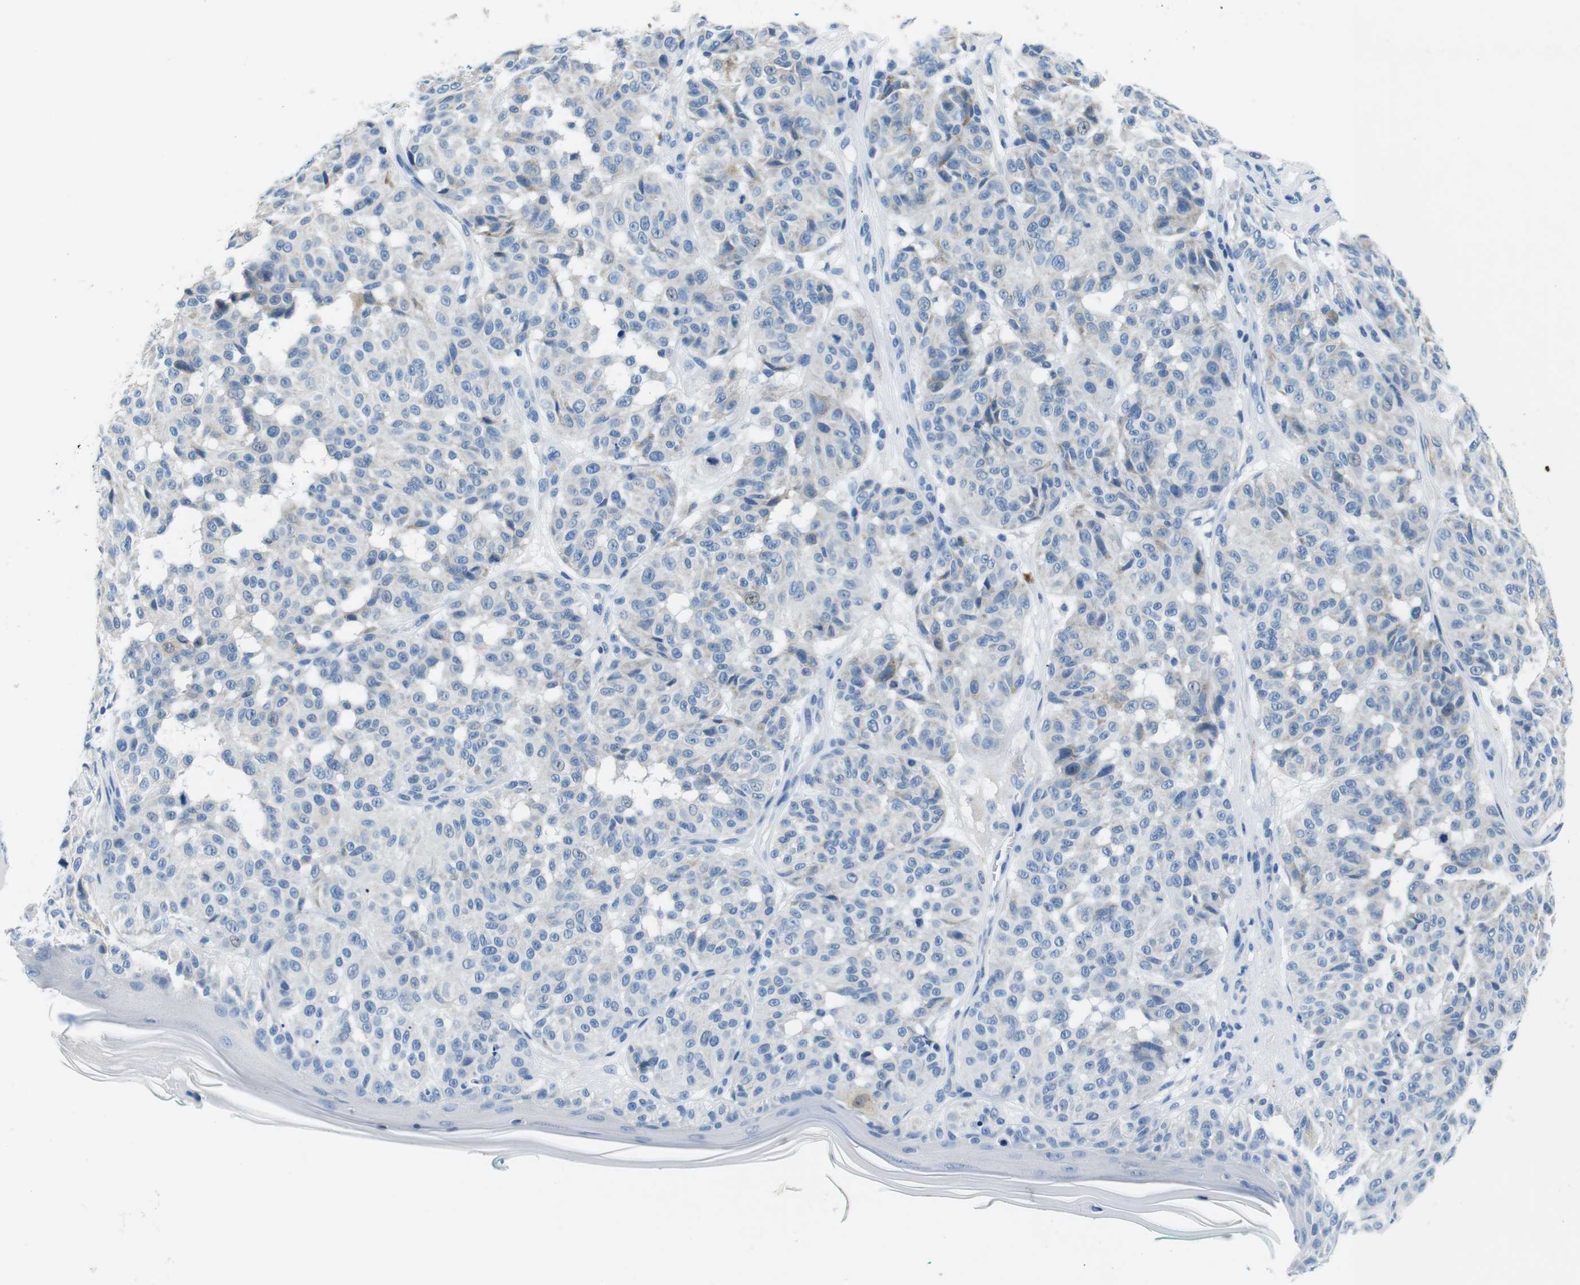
{"staining": {"intensity": "negative", "quantity": "none", "location": "none"}, "tissue": "melanoma", "cell_type": "Tumor cells", "image_type": "cancer", "snomed": [{"axis": "morphology", "description": "Malignant melanoma, NOS"}, {"axis": "topography", "description": "Skin"}], "caption": "A micrograph of human melanoma is negative for staining in tumor cells. (DAB IHC with hematoxylin counter stain).", "gene": "IGHD", "patient": {"sex": "female", "age": 46}}